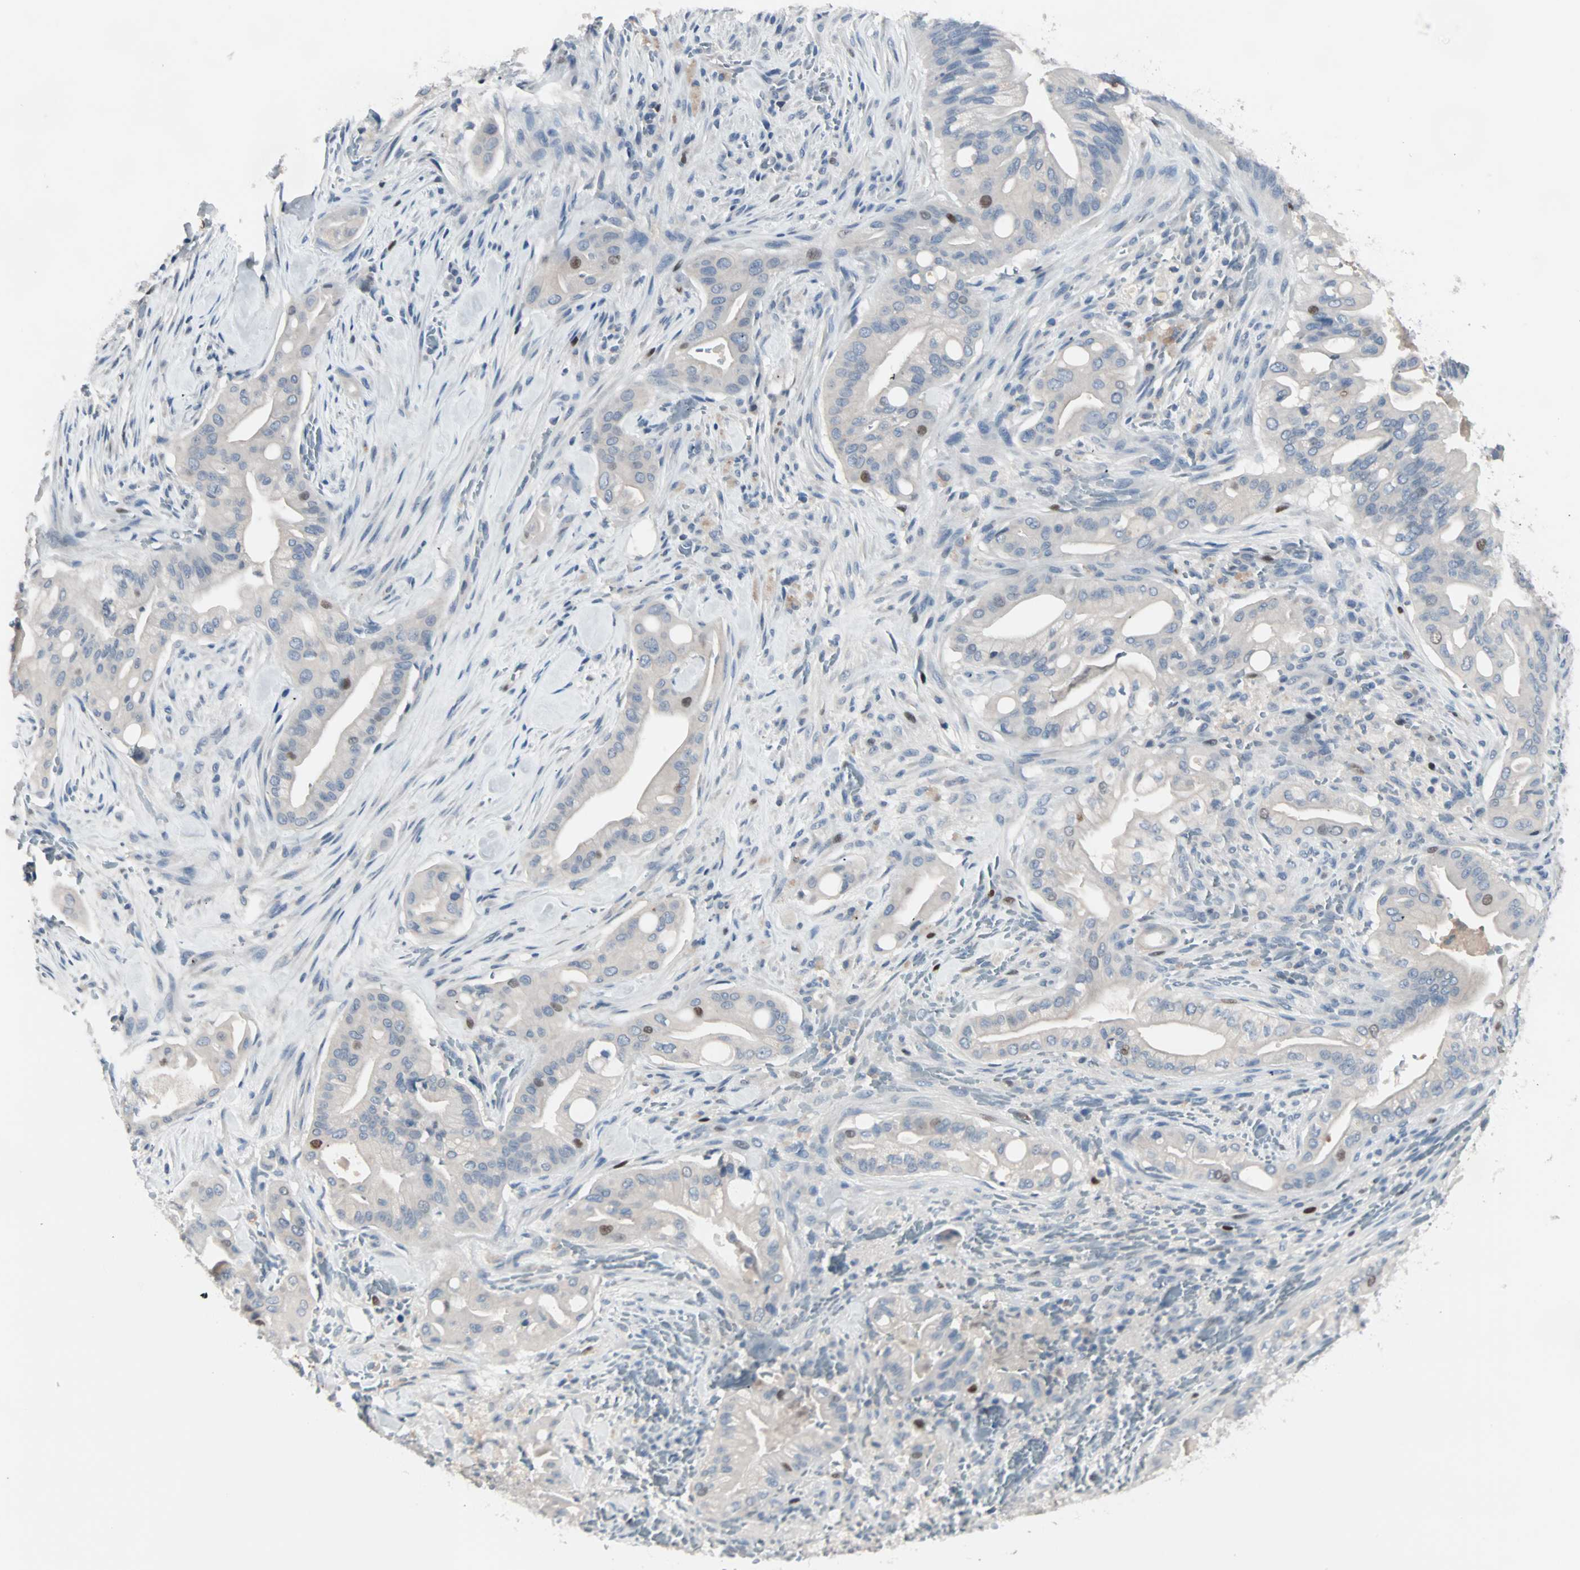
{"staining": {"intensity": "moderate", "quantity": "<25%", "location": "nuclear"}, "tissue": "liver cancer", "cell_type": "Tumor cells", "image_type": "cancer", "snomed": [{"axis": "morphology", "description": "Cholangiocarcinoma"}, {"axis": "topography", "description": "Liver"}], "caption": "An image showing moderate nuclear positivity in approximately <25% of tumor cells in liver cancer (cholangiocarcinoma), as visualized by brown immunohistochemical staining.", "gene": "CCNE2", "patient": {"sex": "female", "age": 68}}